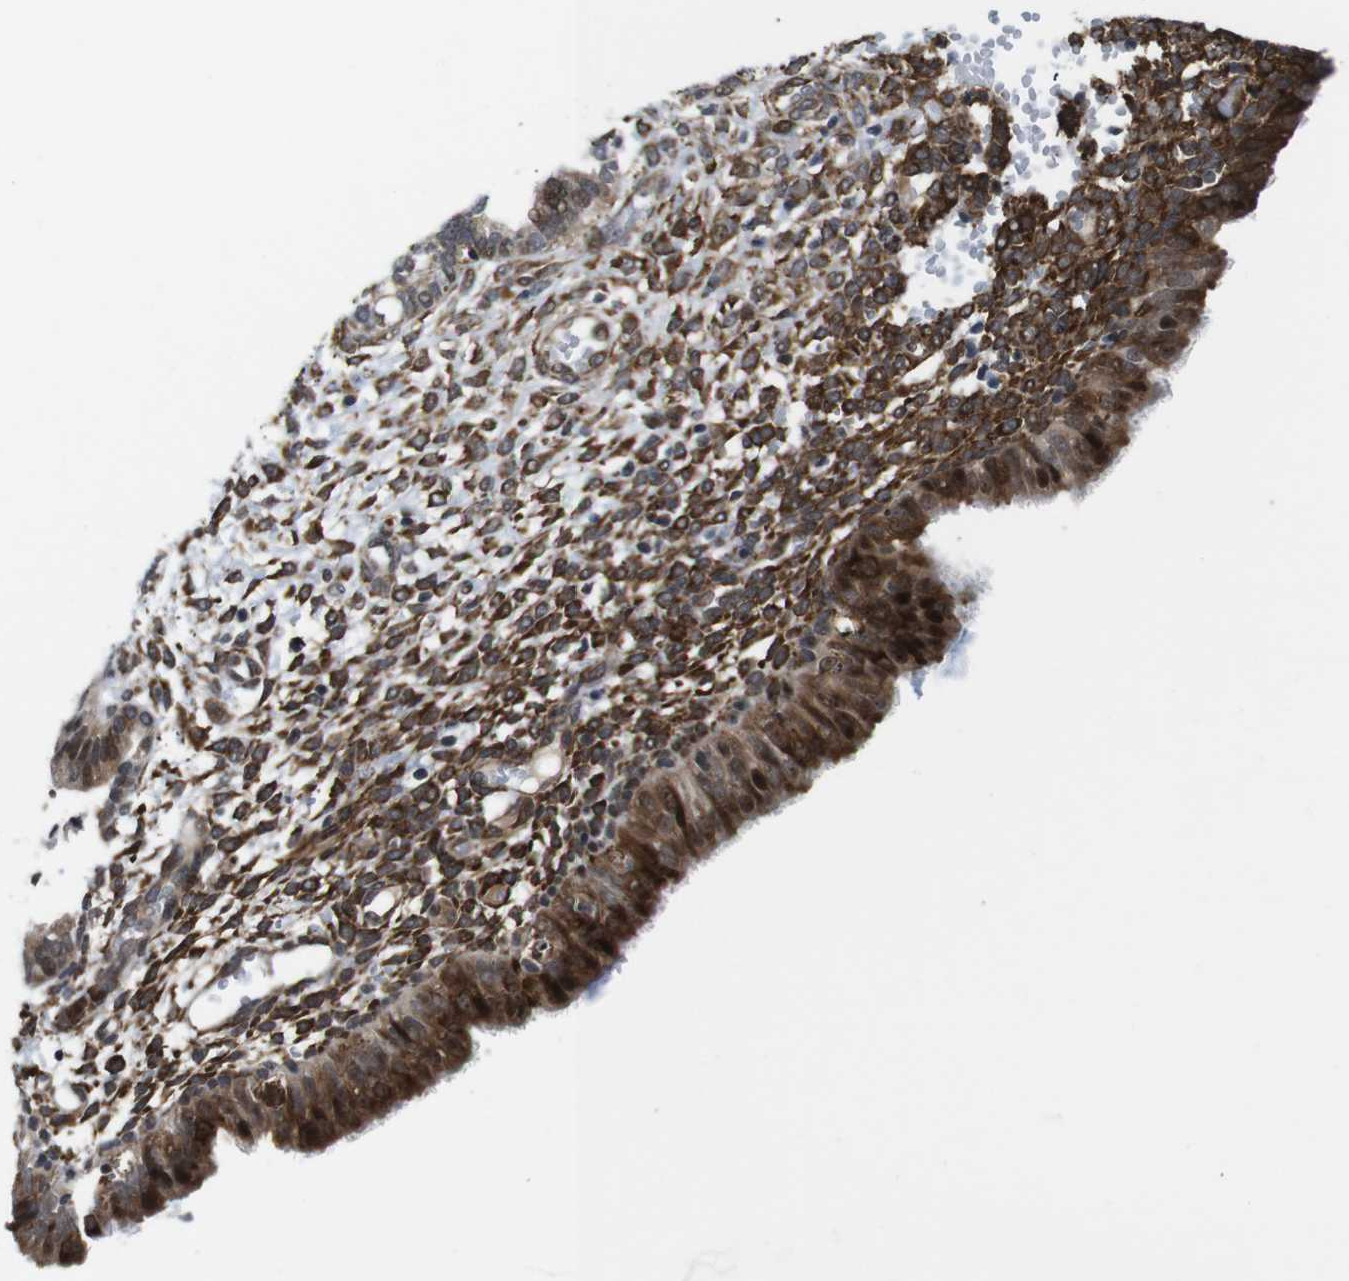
{"staining": {"intensity": "strong", "quantity": "25%-75%", "location": "cytoplasmic/membranous"}, "tissue": "endometrium", "cell_type": "Cells in endometrial stroma", "image_type": "normal", "snomed": [{"axis": "morphology", "description": "Normal tissue, NOS"}, {"axis": "topography", "description": "Endometrium"}], "caption": "DAB (3,3'-diaminobenzidine) immunohistochemical staining of benign endometrium reveals strong cytoplasmic/membranous protein staining in approximately 25%-75% of cells in endometrial stroma. (DAB (3,3'-diaminobenzidine) IHC, brown staining for protein, blue staining for nuclei).", "gene": "EIF4G1", "patient": {"sex": "female", "age": 61}}